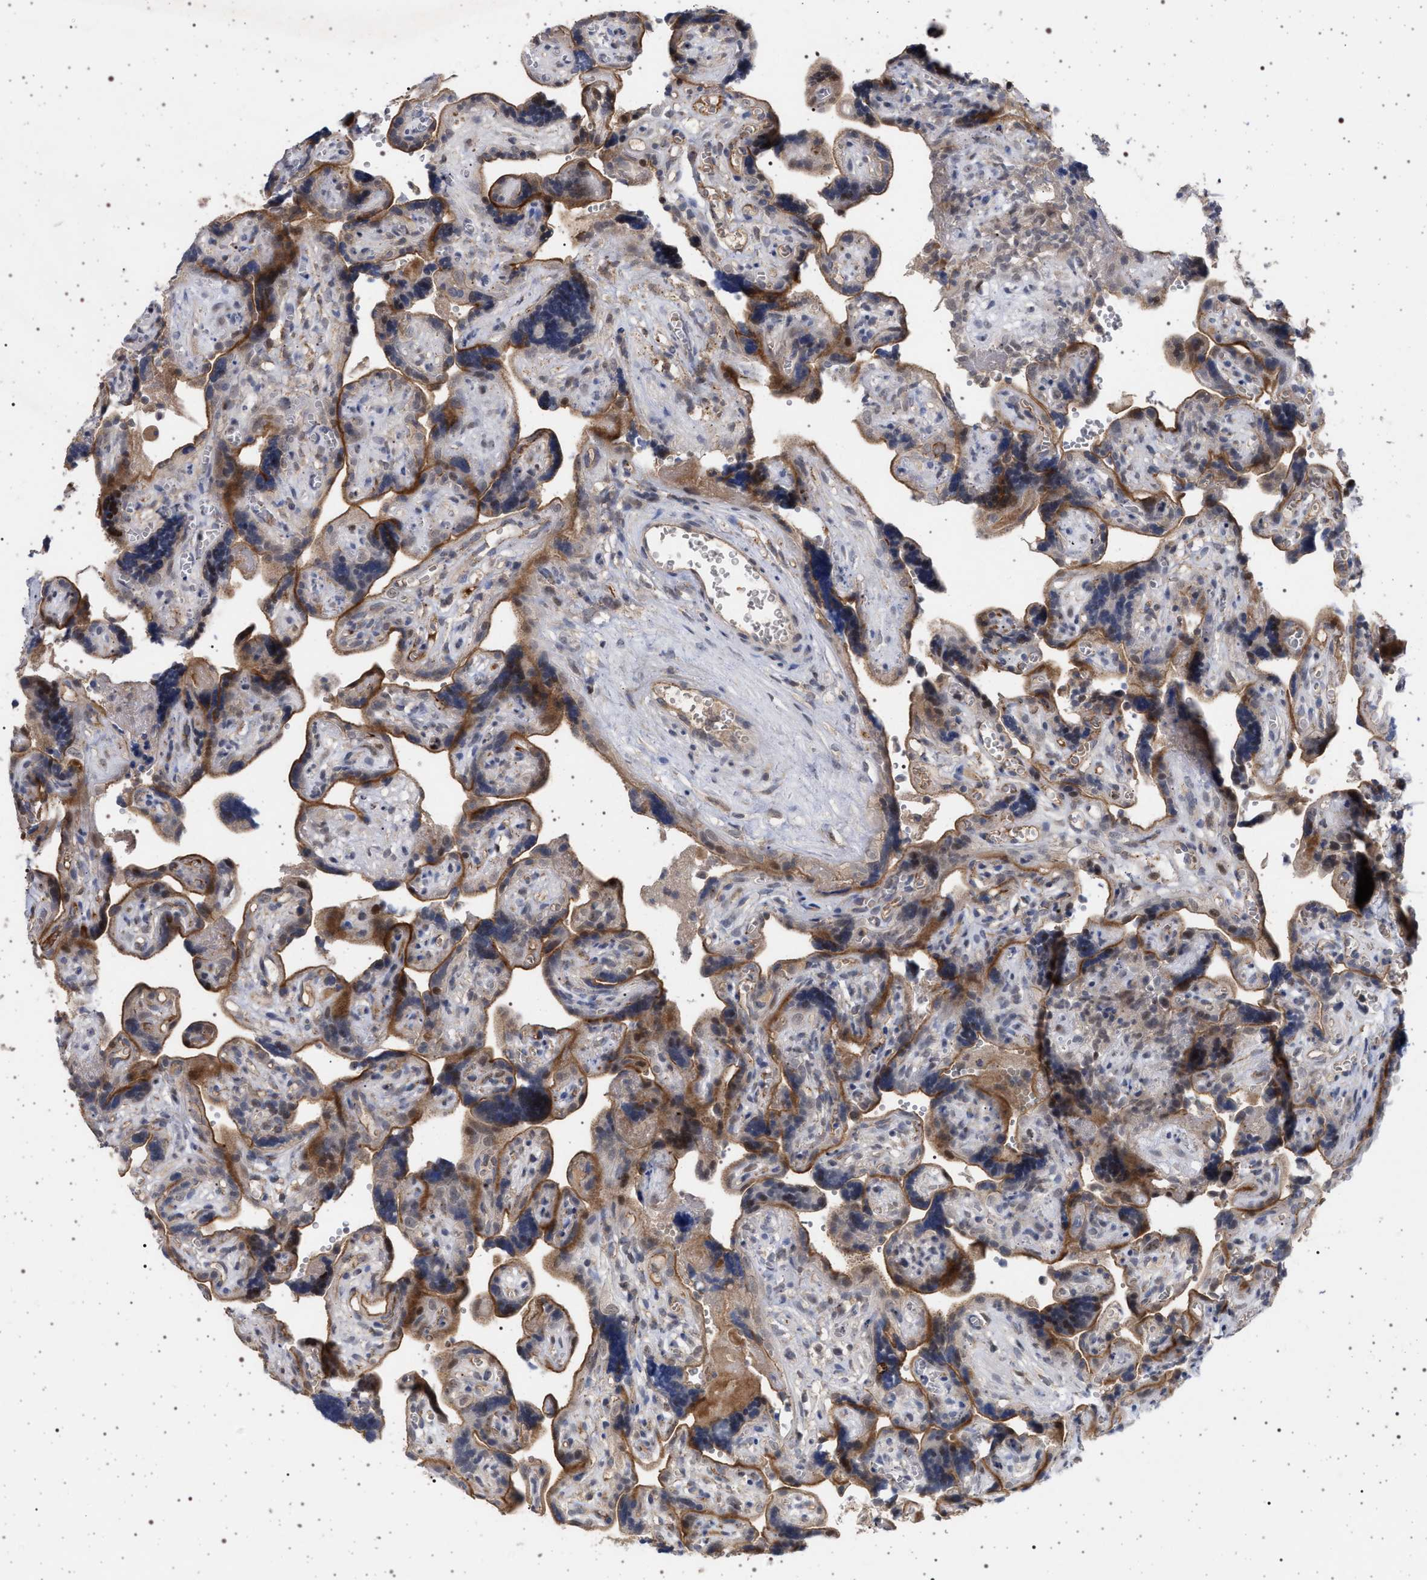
{"staining": {"intensity": "weak", "quantity": "25%-75%", "location": "cytoplasmic/membranous,nuclear"}, "tissue": "placenta", "cell_type": "Decidual cells", "image_type": "normal", "snomed": [{"axis": "morphology", "description": "Normal tissue, NOS"}, {"axis": "topography", "description": "Placenta"}], "caption": "A micrograph of human placenta stained for a protein displays weak cytoplasmic/membranous,nuclear brown staining in decidual cells. (brown staining indicates protein expression, while blue staining denotes nuclei).", "gene": "RBM48", "patient": {"sex": "female", "age": 30}}